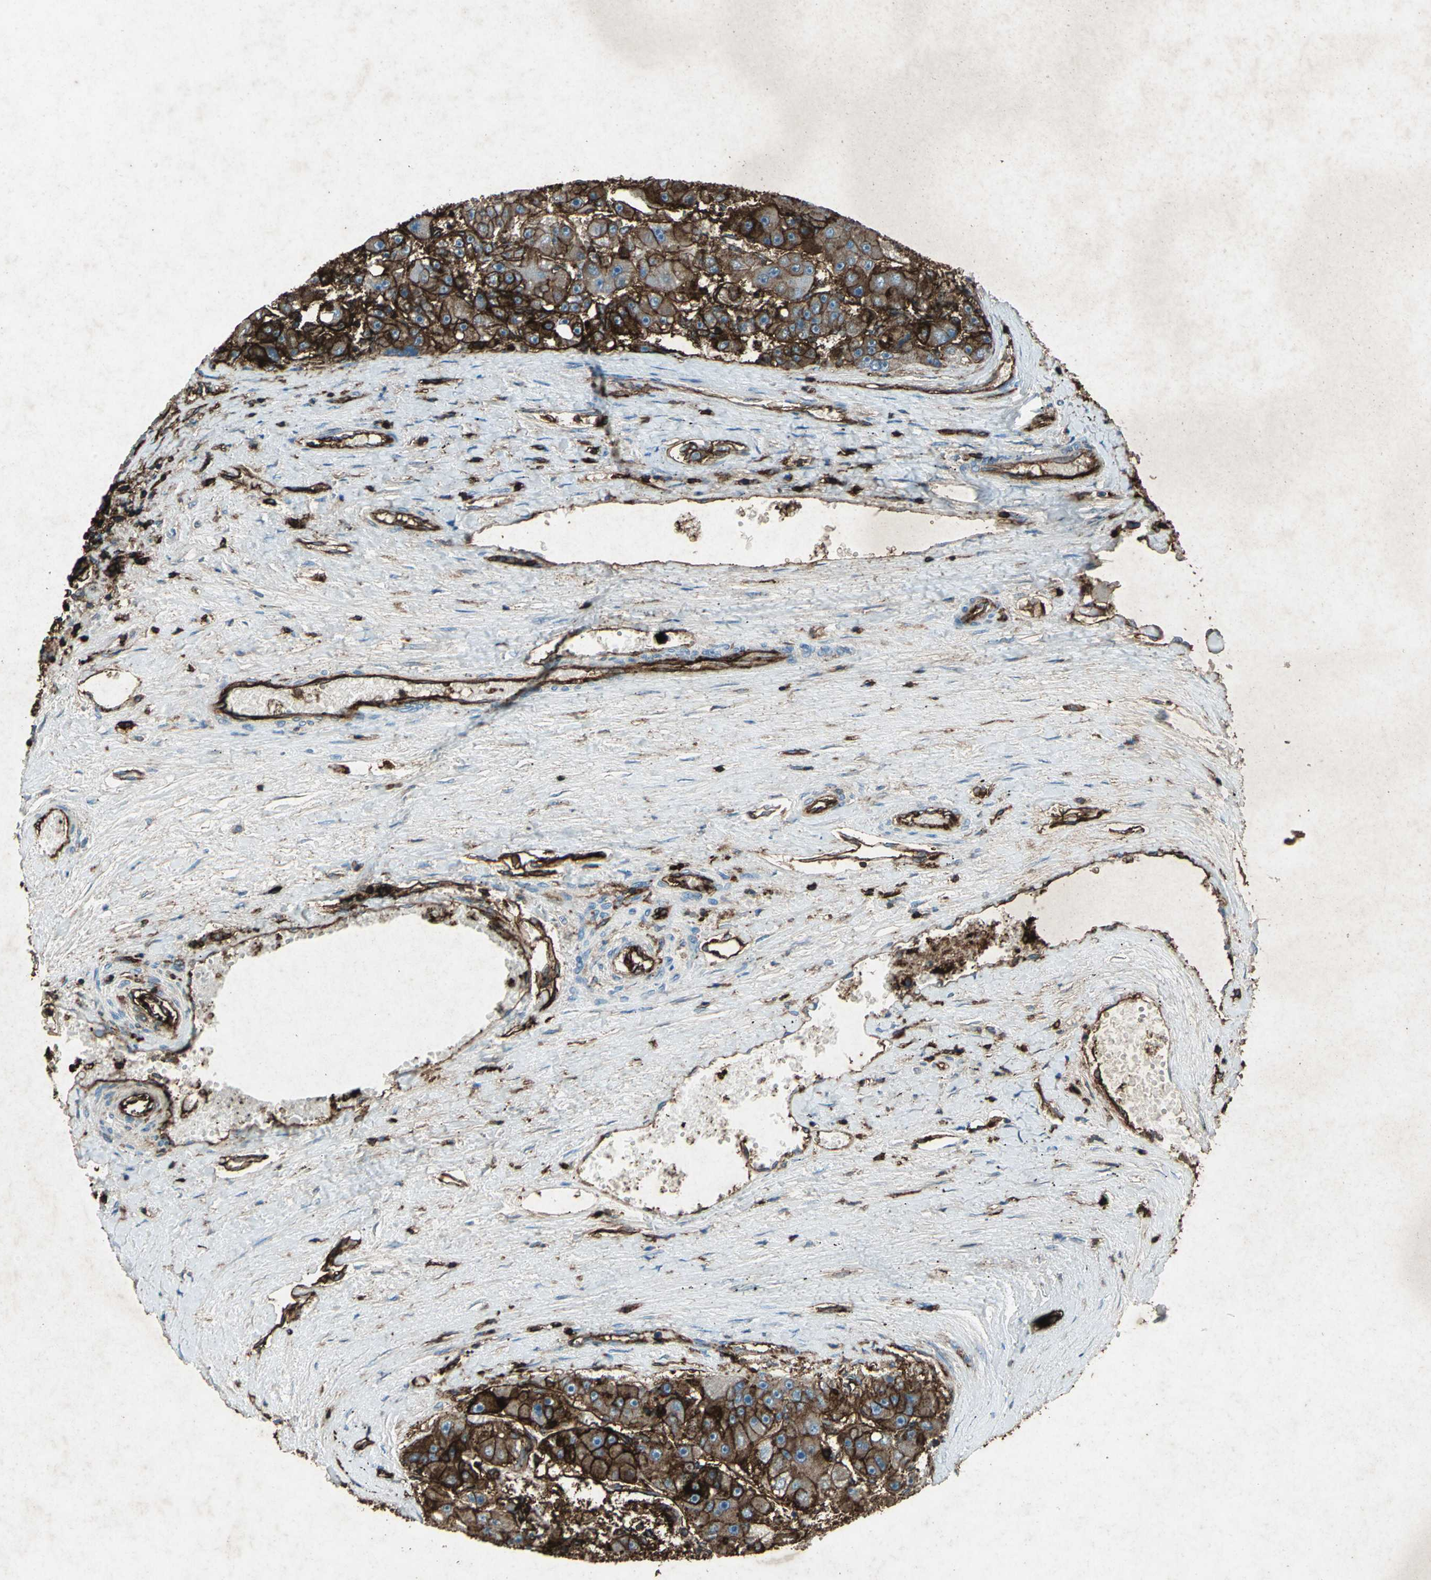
{"staining": {"intensity": "strong", "quantity": ">75%", "location": "cytoplasmic/membranous"}, "tissue": "liver cancer", "cell_type": "Tumor cells", "image_type": "cancer", "snomed": [{"axis": "morphology", "description": "Carcinoma, Hepatocellular, NOS"}, {"axis": "topography", "description": "Liver"}], "caption": "A photomicrograph of human liver cancer stained for a protein shows strong cytoplasmic/membranous brown staining in tumor cells.", "gene": "CCR6", "patient": {"sex": "female", "age": 61}}